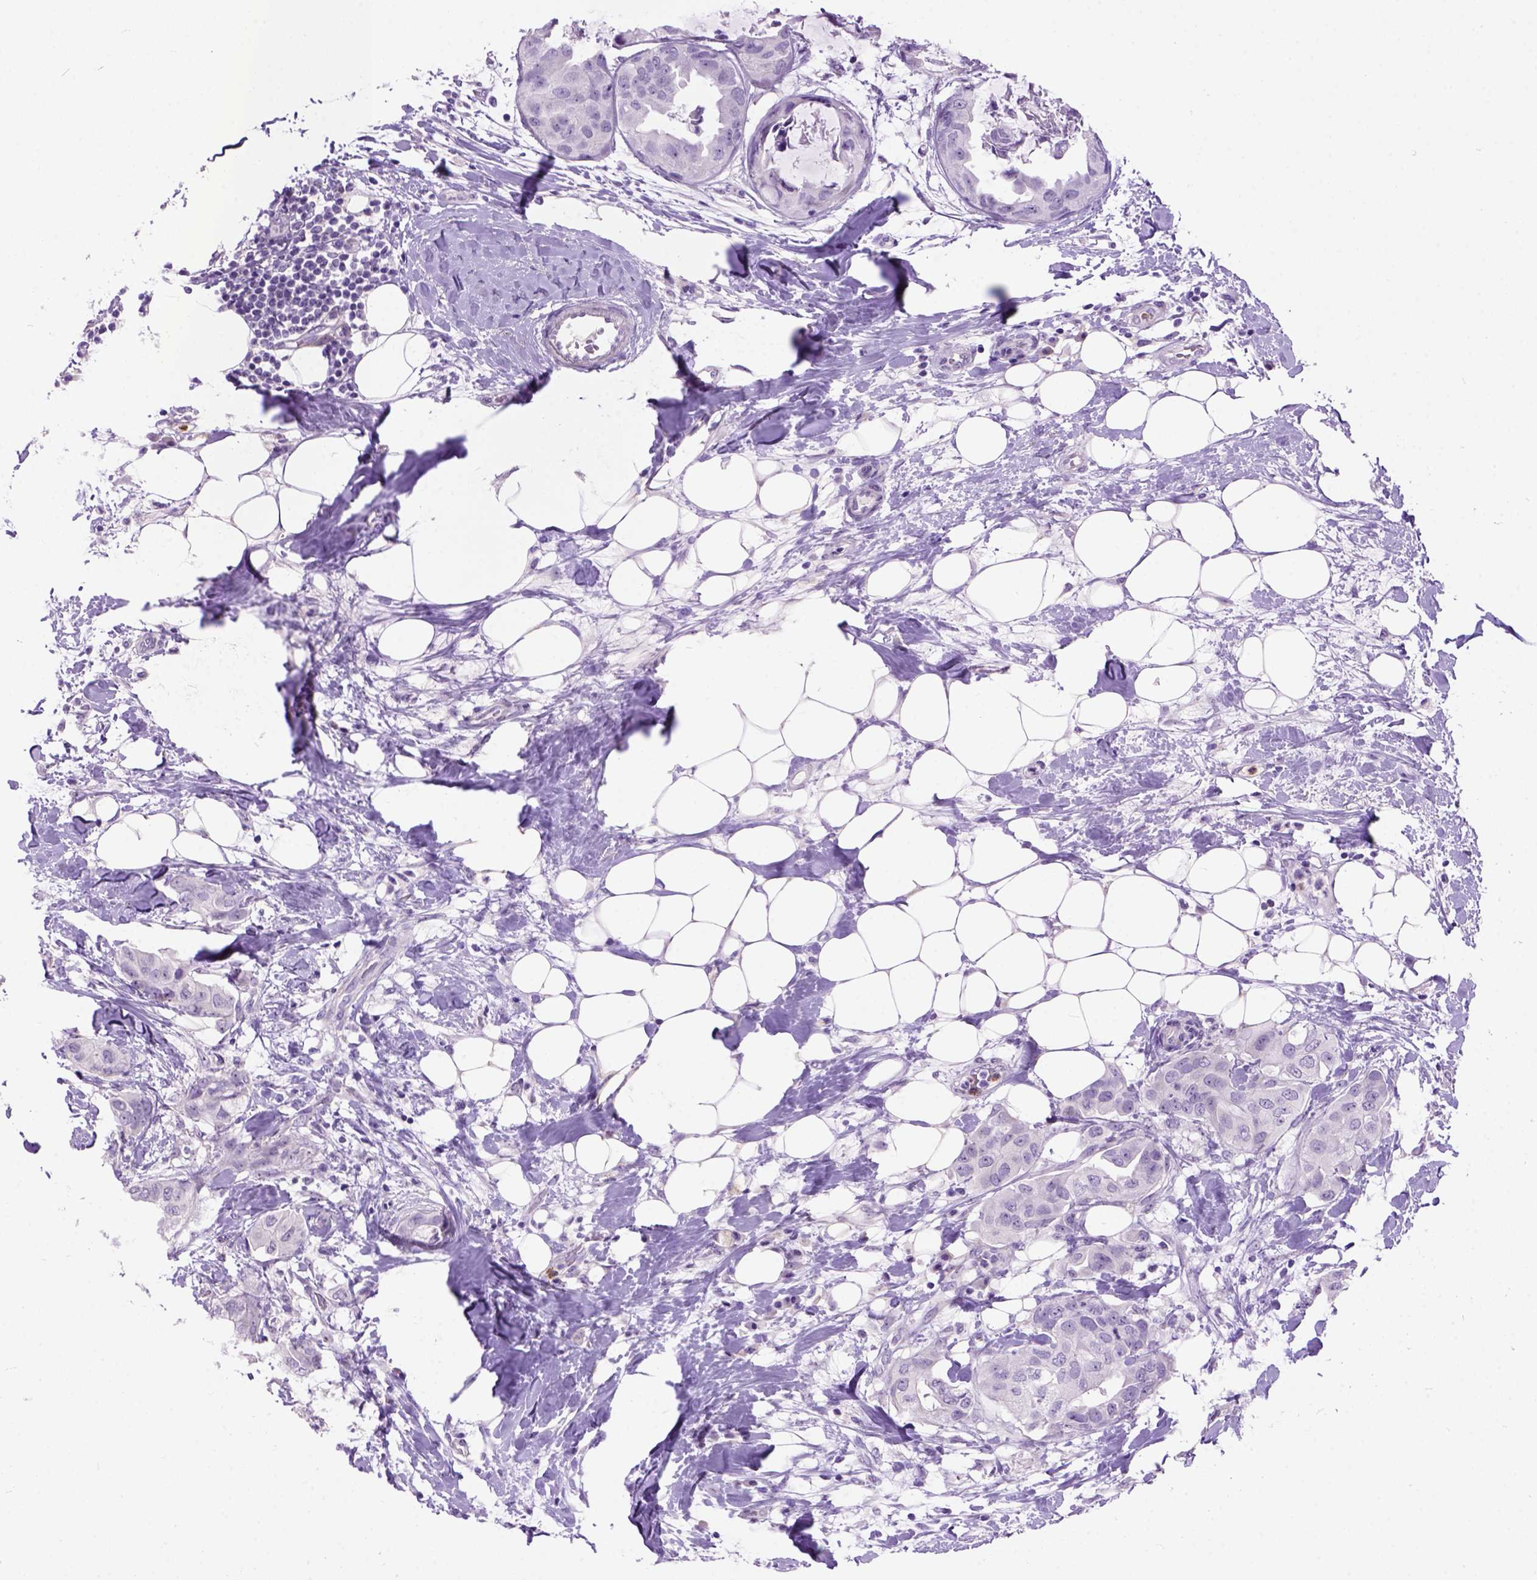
{"staining": {"intensity": "negative", "quantity": "none", "location": "none"}, "tissue": "breast cancer", "cell_type": "Tumor cells", "image_type": "cancer", "snomed": [{"axis": "morphology", "description": "Normal tissue, NOS"}, {"axis": "morphology", "description": "Duct carcinoma"}, {"axis": "topography", "description": "Breast"}], "caption": "The immunohistochemistry photomicrograph has no significant staining in tumor cells of intraductal carcinoma (breast) tissue.", "gene": "MAPT", "patient": {"sex": "female", "age": 40}}